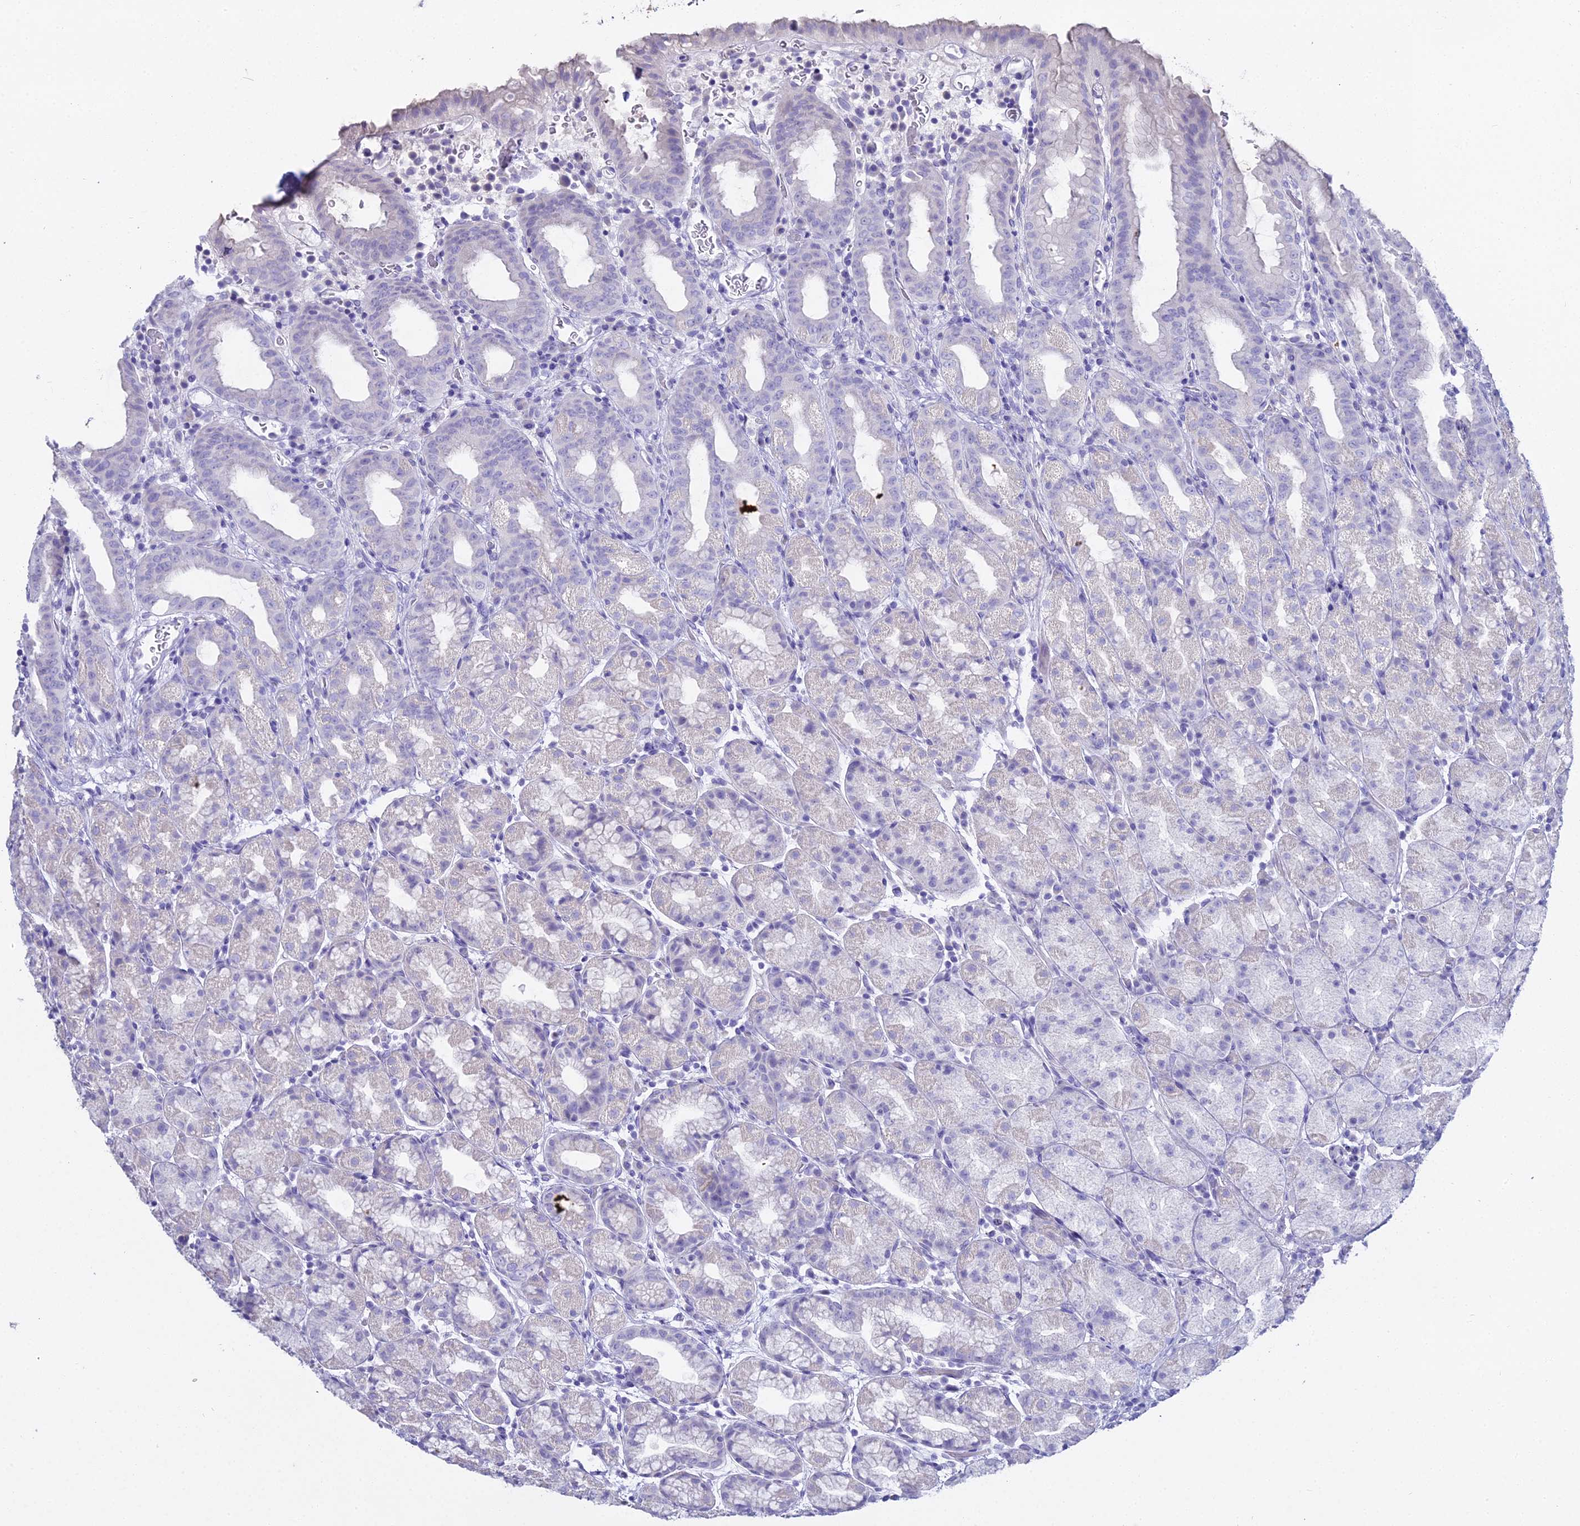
{"staining": {"intensity": "negative", "quantity": "none", "location": "none"}, "tissue": "stomach", "cell_type": "Glandular cells", "image_type": "normal", "snomed": [{"axis": "morphology", "description": "Normal tissue, NOS"}, {"axis": "topography", "description": "Stomach, upper"}, {"axis": "topography", "description": "Stomach, lower"}, {"axis": "topography", "description": "Small intestine"}], "caption": "Immunohistochemistry (IHC) image of normal stomach stained for a protein (brown), which displays no expression in glandular cells.", "gene": "S100A7", "patient": {"sex": "male", "age": 68}}